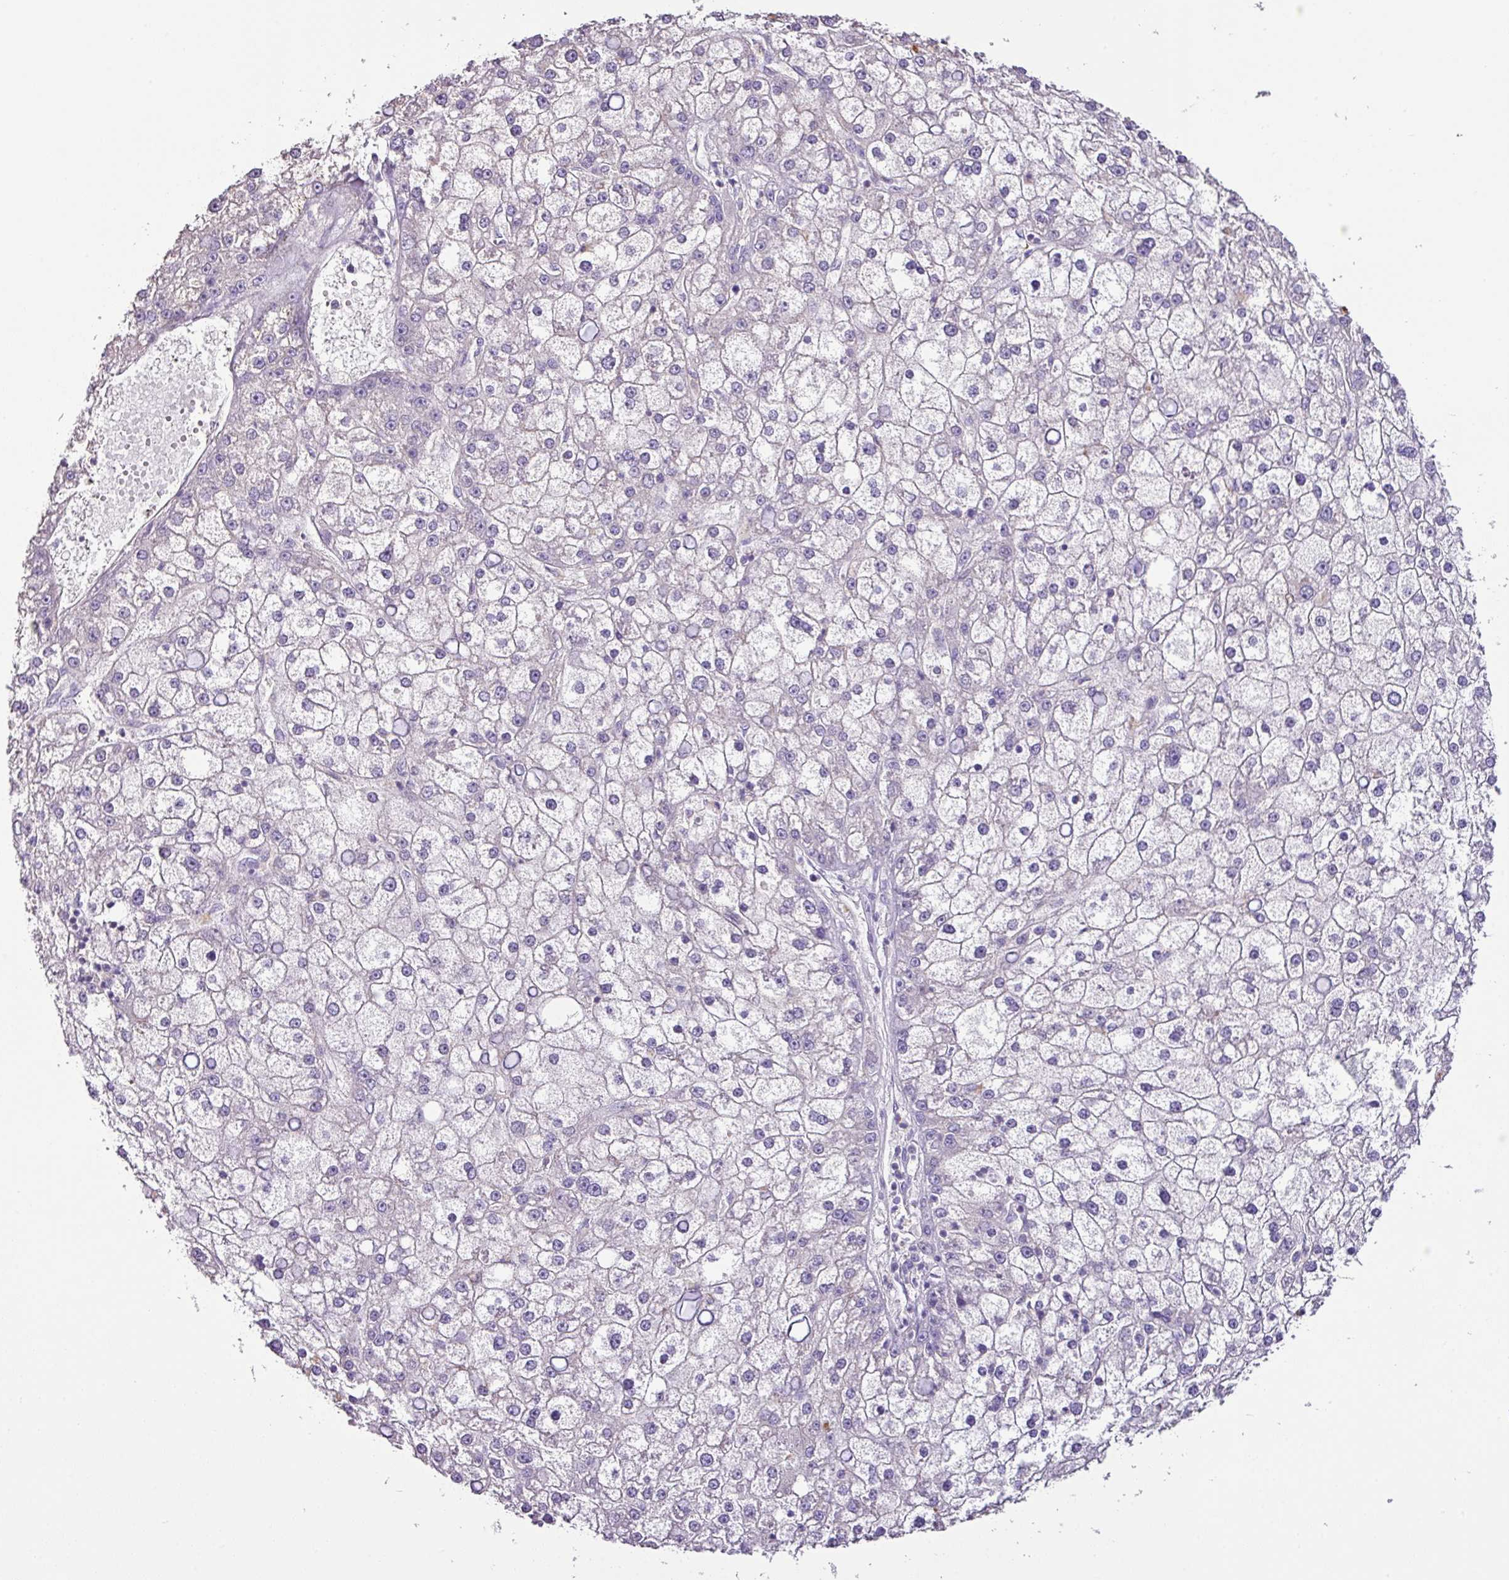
{"staining": {"intensity": "negative", "quantity": "none", "location": "none"}, "tissue": "liver cancer", "cell_type": "Tumor cells", "image_type": "cancer", "snomed": [{"axis": "morphology", "description": "Carcinoma, Hepatocellular, NOS"}, {"axis": "topography", "description": "Liver"}], "caption": "A high-resolution micrograph shows immunohistochemistry (IHC) staining of liver hepatocellular carcinoma, which exhibits no significant staining in tumor cells.", "gene": "AGR3", "patient": {"sex": "male", "age": 67}}